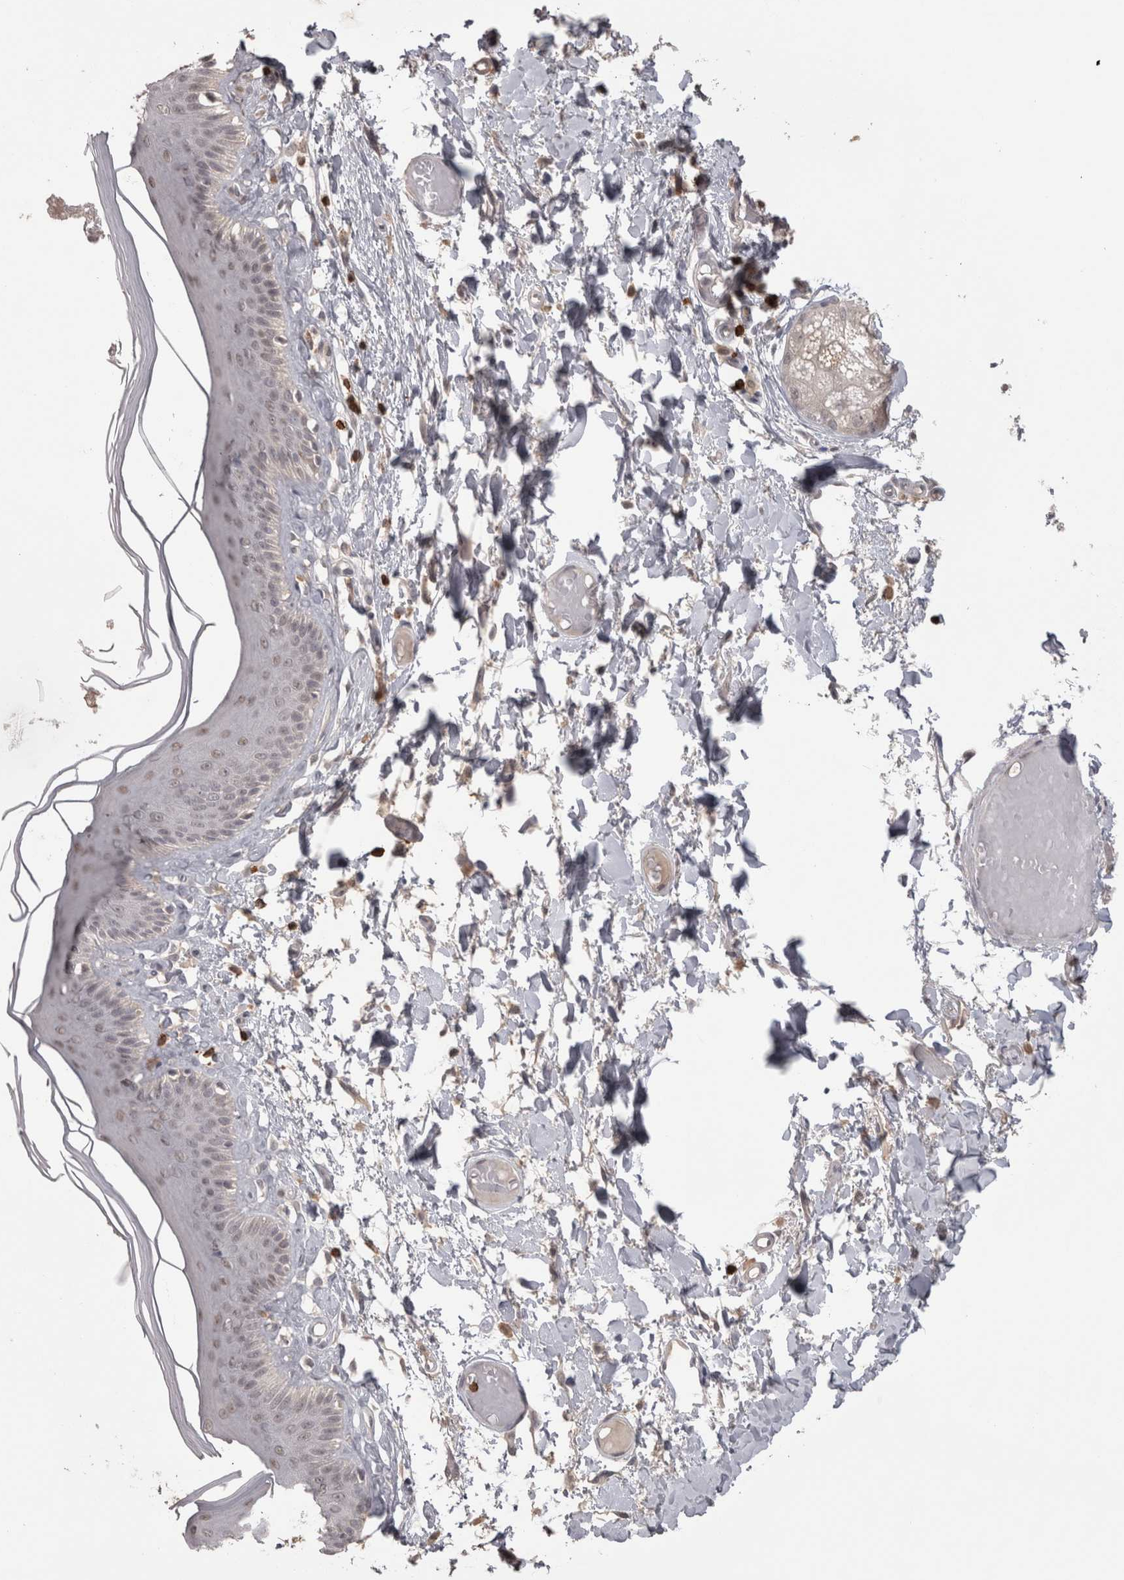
{"staining": {"intensity": "moderate", "quantity": "<25%", "location": "cytoplasmic/membranous"}, "tissue": "skin", "cell_type": "Epidermal cells", "image_type": "normal", "snomed": [{"axis": "morphology", "description": "Normal tissue, NOS"}, {"axis": "topography", "description": "Vulva"}], "caption": "Epidermal cells display moderate cytoplasmic/membranous staining in approximately <25% of cells in unremarkable skin. (Stains: DAB in brown, nuclei in blue, Microscopy: brightfield microscopy at high magnification).", "gene": "SKAP1", "patient": {"sex": "female", "age": 73}}